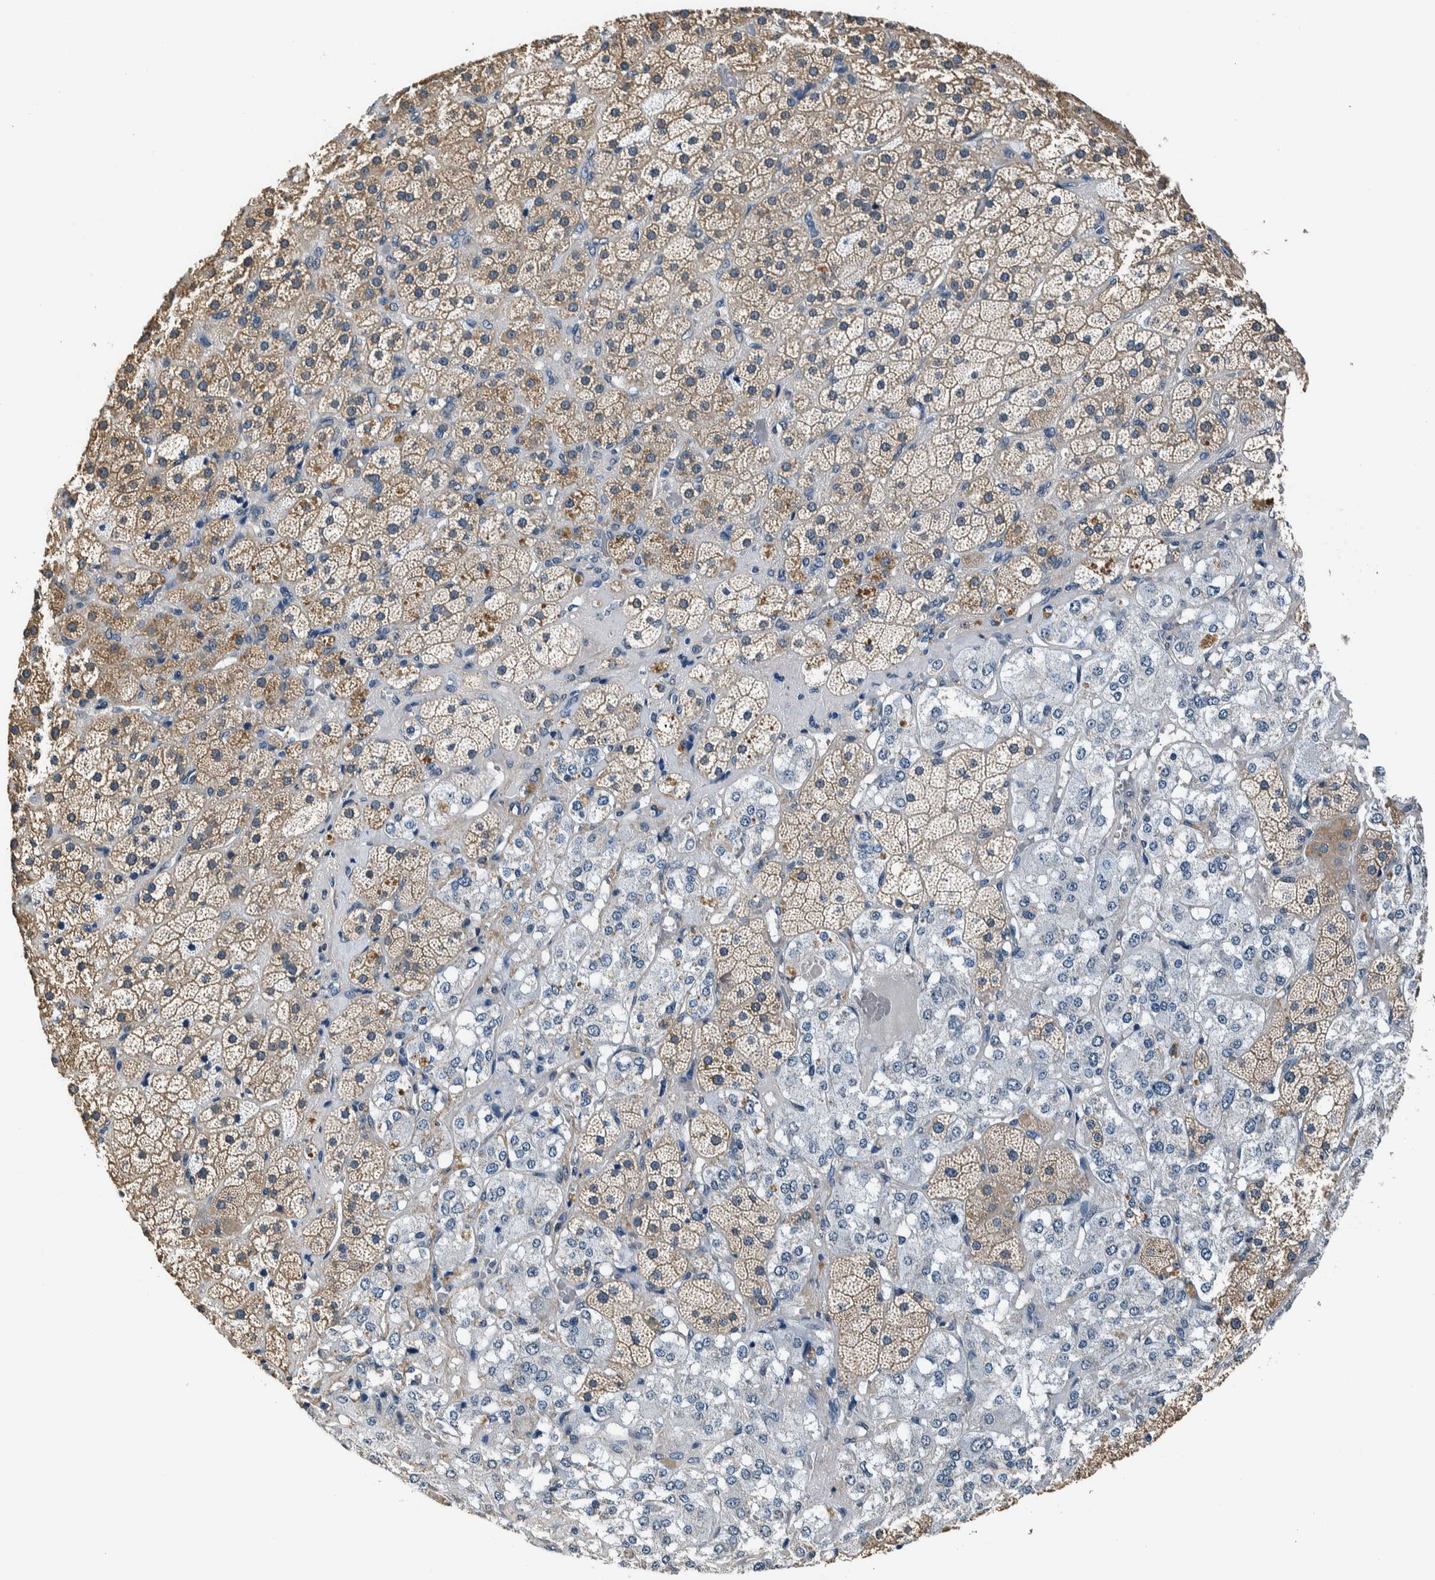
{"staining": {"intensity": "weak", "quantity": ">75%", "location": "cytoplasmic/membranous"}, "tissue": "adrenal gland", "cell_type": "Glandular cells", "image_type": "normal", "snomed": [{"axis": "morphology", "description": "Normal tissue, NOS"}, {"axis": "topography", "description": "Adrenal gland"}], "caption": "Glandular cells display low levels of weak cytoplasmic/membranous staining in about >75% of cells in unremarkable human adrenal gland. Using DAB (3,3'-diaminobenzidine) (brown) and hematoxylin (blue) stains, captured at high magnification using brightfield microscopy.", "gene": "NIBAN2", "patient": {"sex": "male", "age": 57}}